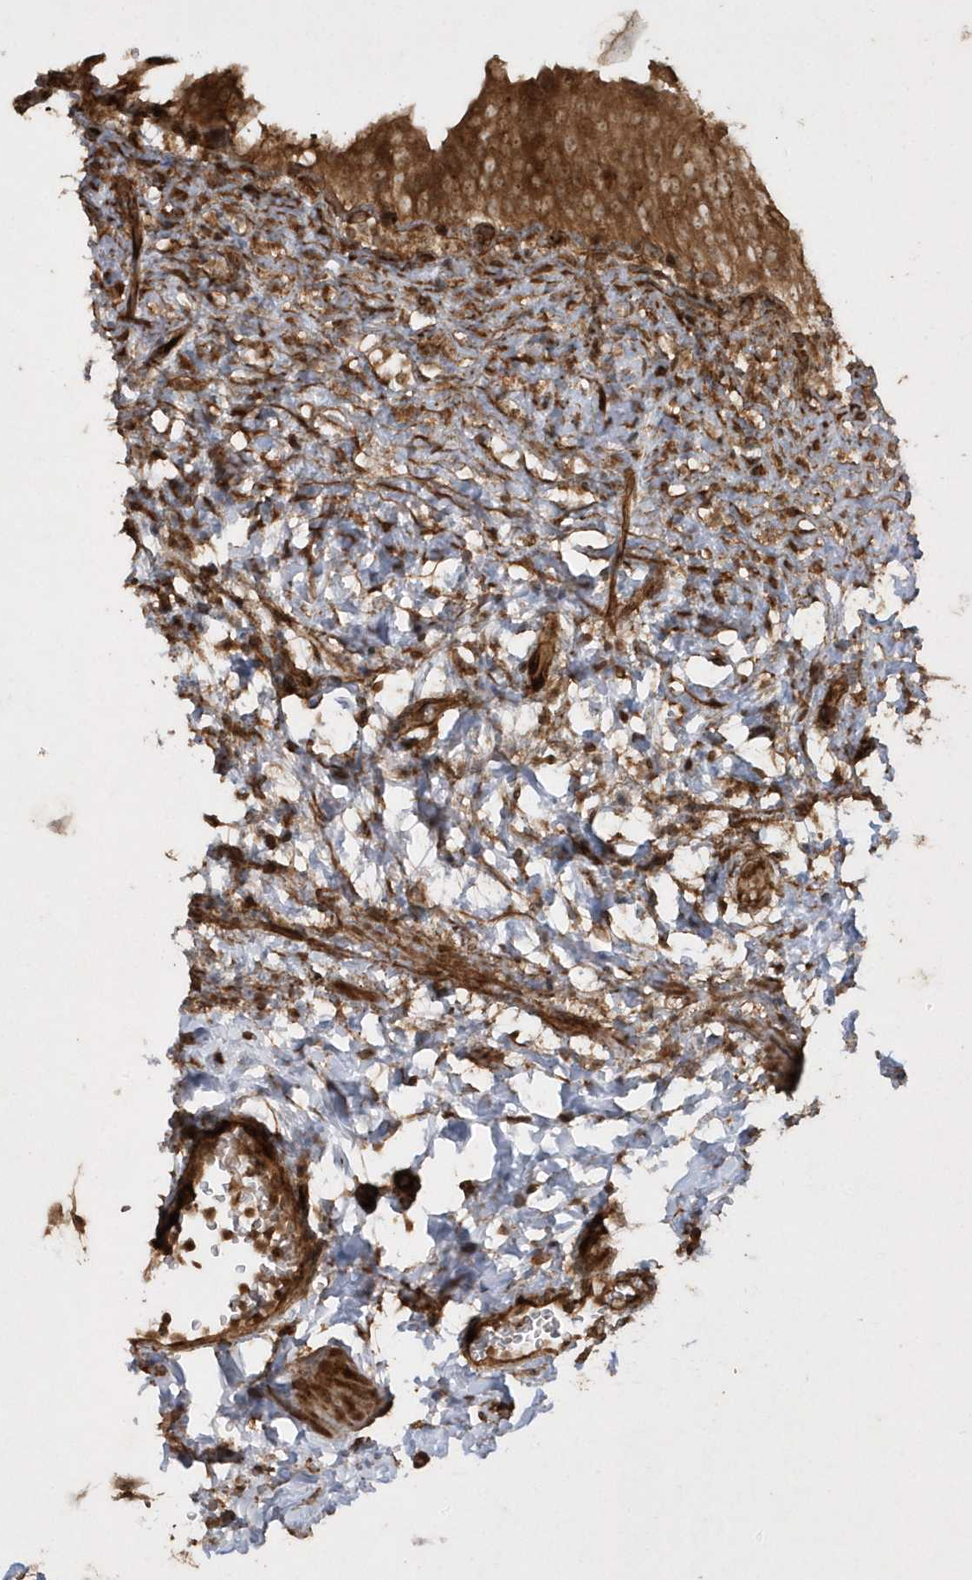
{"staining": {"intensity": "moderate", "quantity": ">75%", "location": "cytoplasmic/membranous"}, "tissue": "urinary bladder", "cell_type": "Urothelial cells", "image_type": "normal", "snomed": [{"axis": "morphology", "description": "Normal tissue, NOS"}, {"axis": "topography", "description": "Urinary bladder"}], "caption": "A micrograph of urinary bladder stained for a protein reveals moderate cytoplasmic/membranous brown staining in urothelial cells. Using DAB (brown) and hematoxylin (blue) stains, captured at high magnification using brightfield microscopy.", "gene": "AVPI1", "patient": {"sex": "female", "age": 27}}